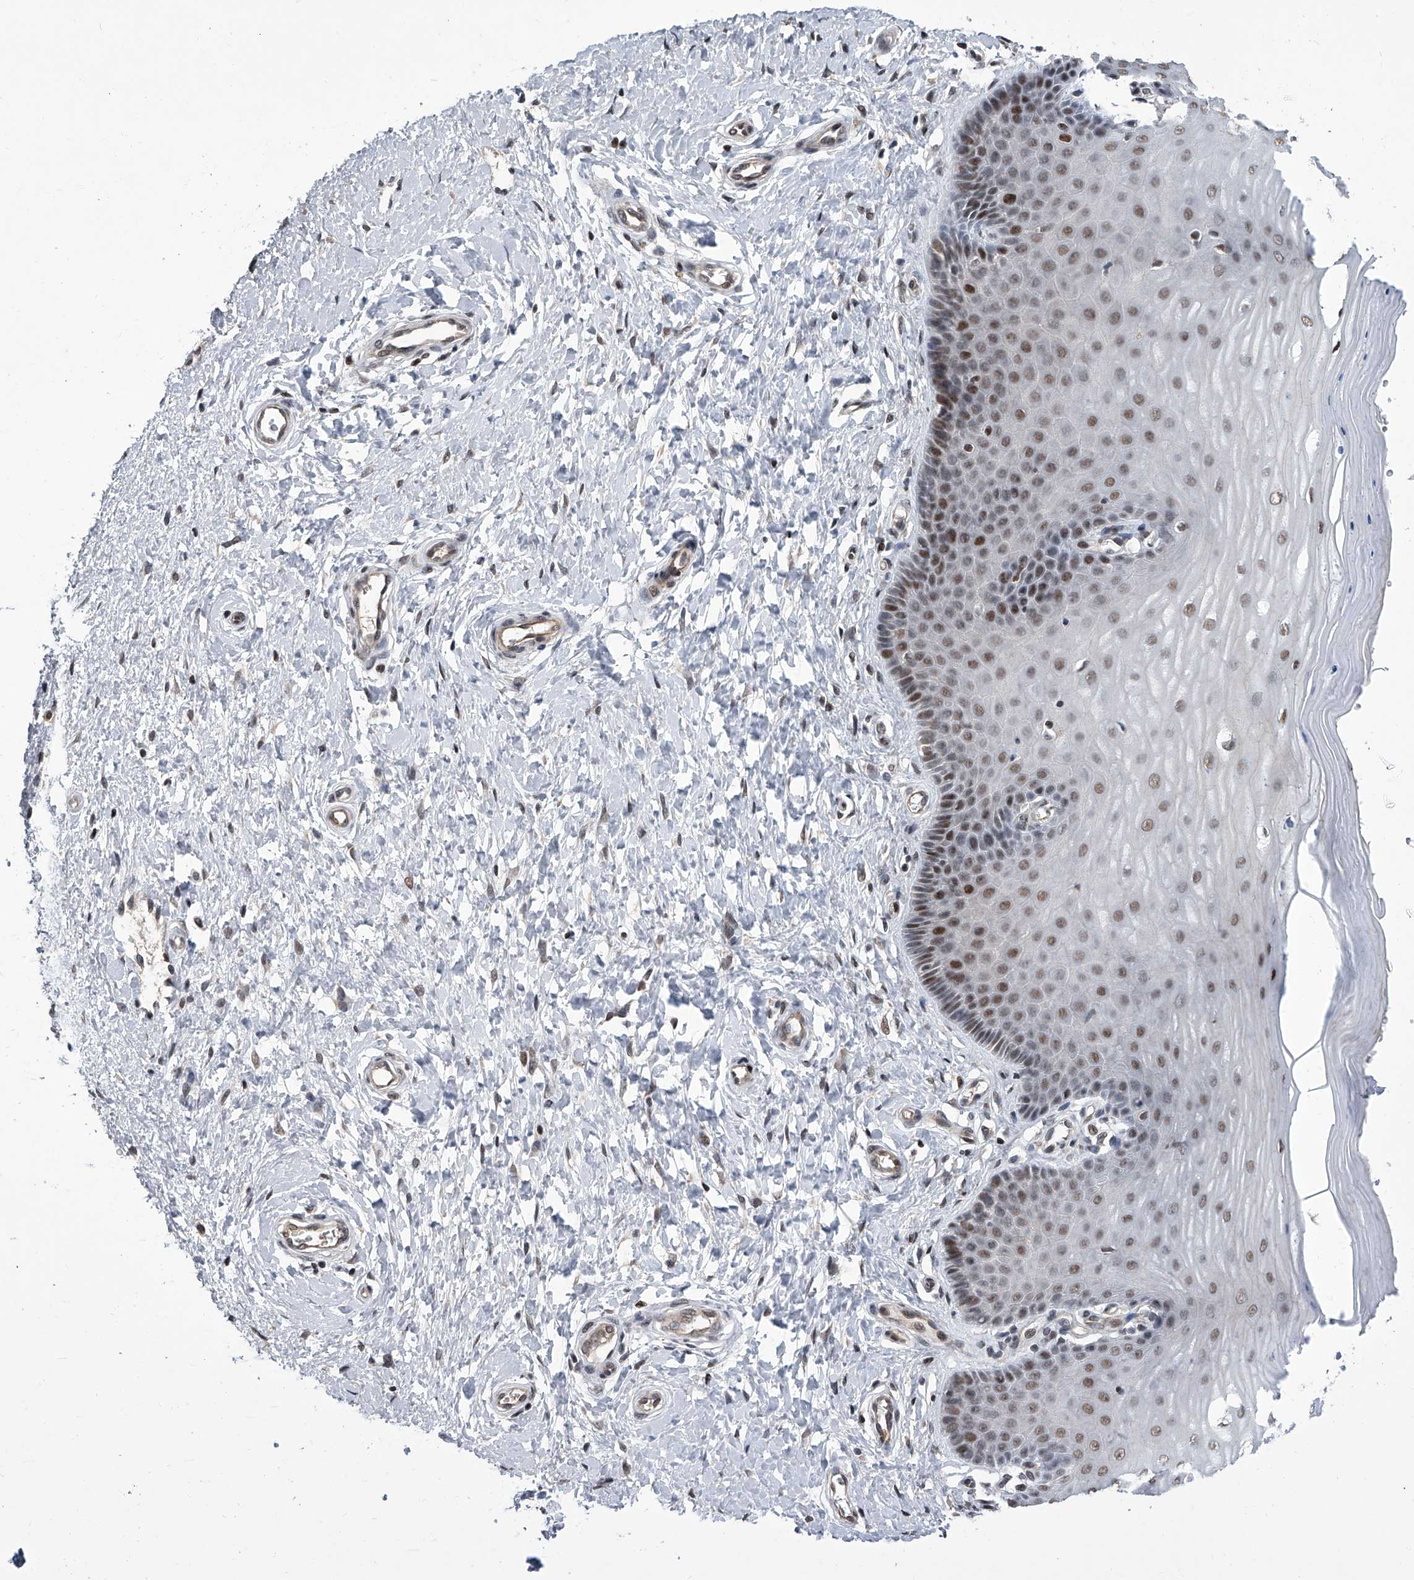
{"staining": {"intensity": "moderate", "quantity": ">75%", "location": "nuclear"}, "tissue": "cervix", "cell_type": "Glandular cells", "image_type": "normal", "snomed": [{"axis": "morphology", "description": "Normal tissue, NOS"}, {"axis": "topography", "description": "Cervix"}], "caption": "Immunohistochemical staining of unremarkable human cervix demonstrates moderate nuclear protein expression in about >75% of glandular cells.", "gene": "ZNF426", "patient": {"sex": "female", "age": 55}}